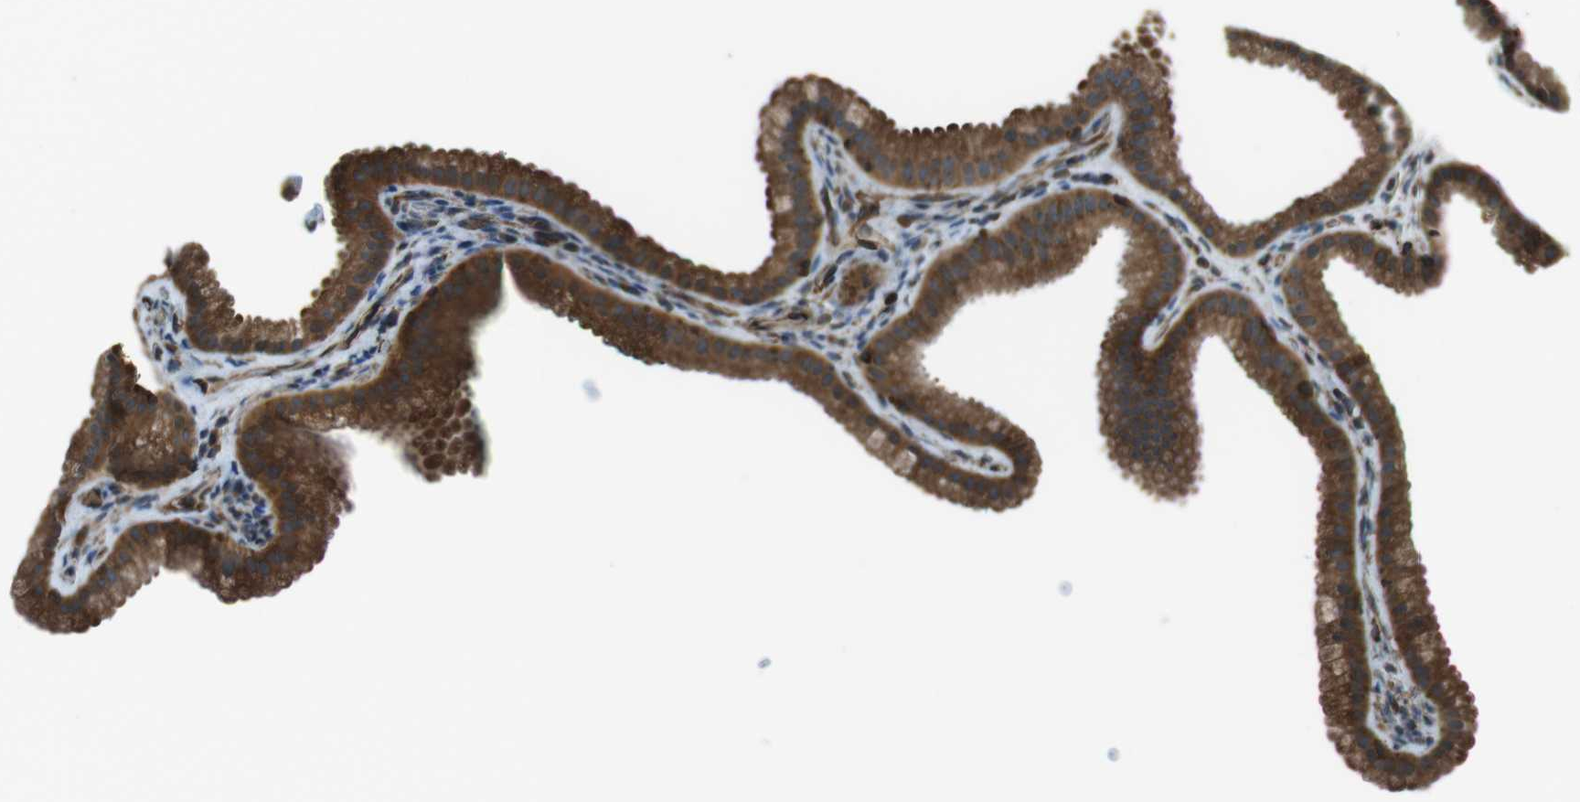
{"staining": {"intensity": "strong", "quantity": ">75%", "location": "cytoplasmic/membranous"}, "tissue": "gallbladder", "cell_type": "Glandular cells", "image_type": "normal", "snomed": [{"axis": "morphology", "description": "Normal tissue, NOS"}, {"axis": "topography", "description": "Gallbladder"}], "caption": "The image reveals a brown stain indicating the presence of a protein in the cytoplasmic/membranous of glandular cells in gallbladder.", "gene": "PA2G4", "patient": {"sex": "female", "age": 64}}